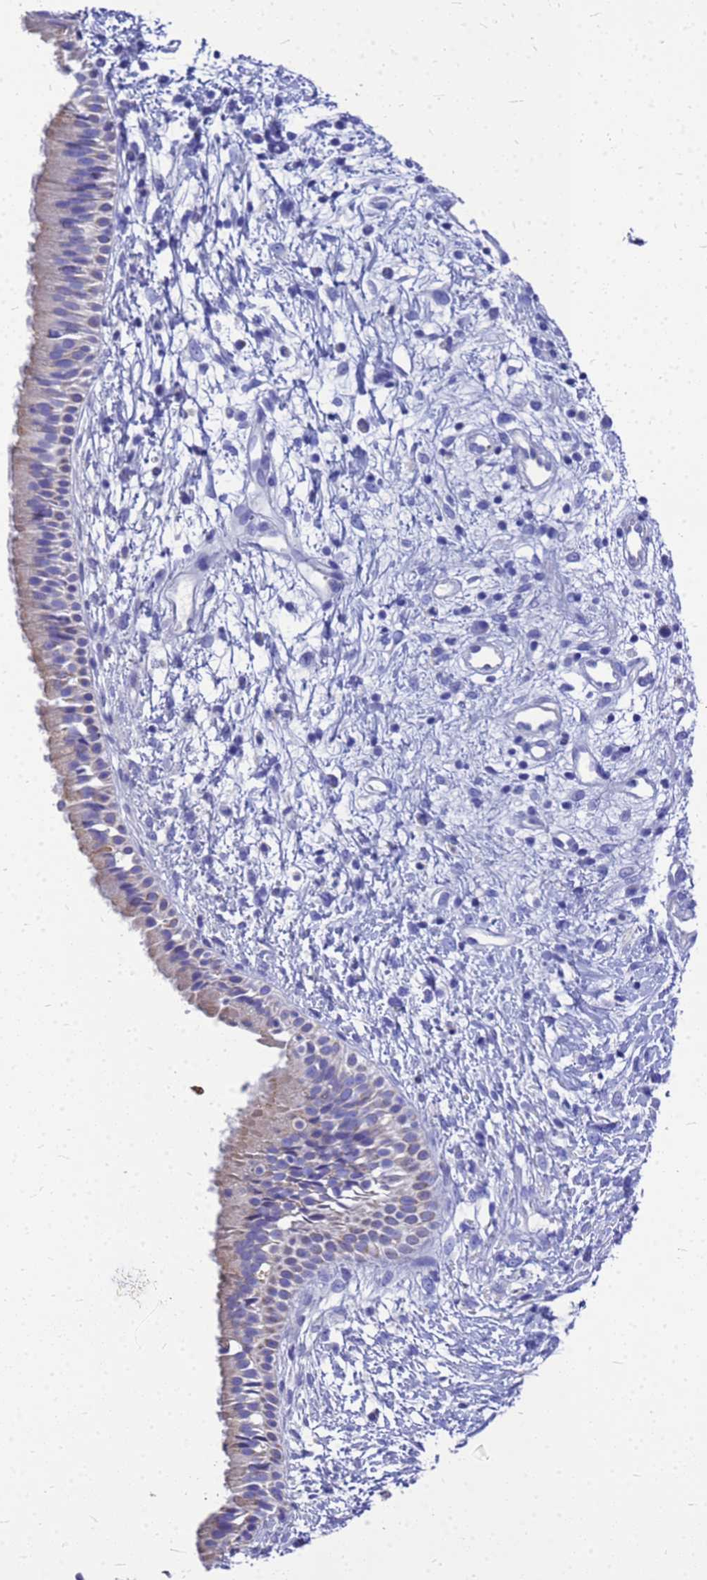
{"staining": {"intensity": "negative", "quantity": "none", "location": "none"}, "tissue": "nasopharynx", "cell_type": "Respiratory epithelial cells", "image_type": "normal", "snomed": [{"axis": "morphology", "description": "Normal tissue, NOS"}, {"axis": "topography", "description": "Nasopharynx"}], "caption": "An immunohistochemistry photomicrograph of normal nasopharynx is shown. There is no staining in respiratory epithelial cells of nasopharynx. The staining was performed using DAB (3,3'-diaminobenzidine) to visualize the protein expression in brown, while the nuclei were stained in blue with hematoxylin (Magnification: 20x).", "gene": "OR52E2", "patient": {"sex": "male", "age": 22}}